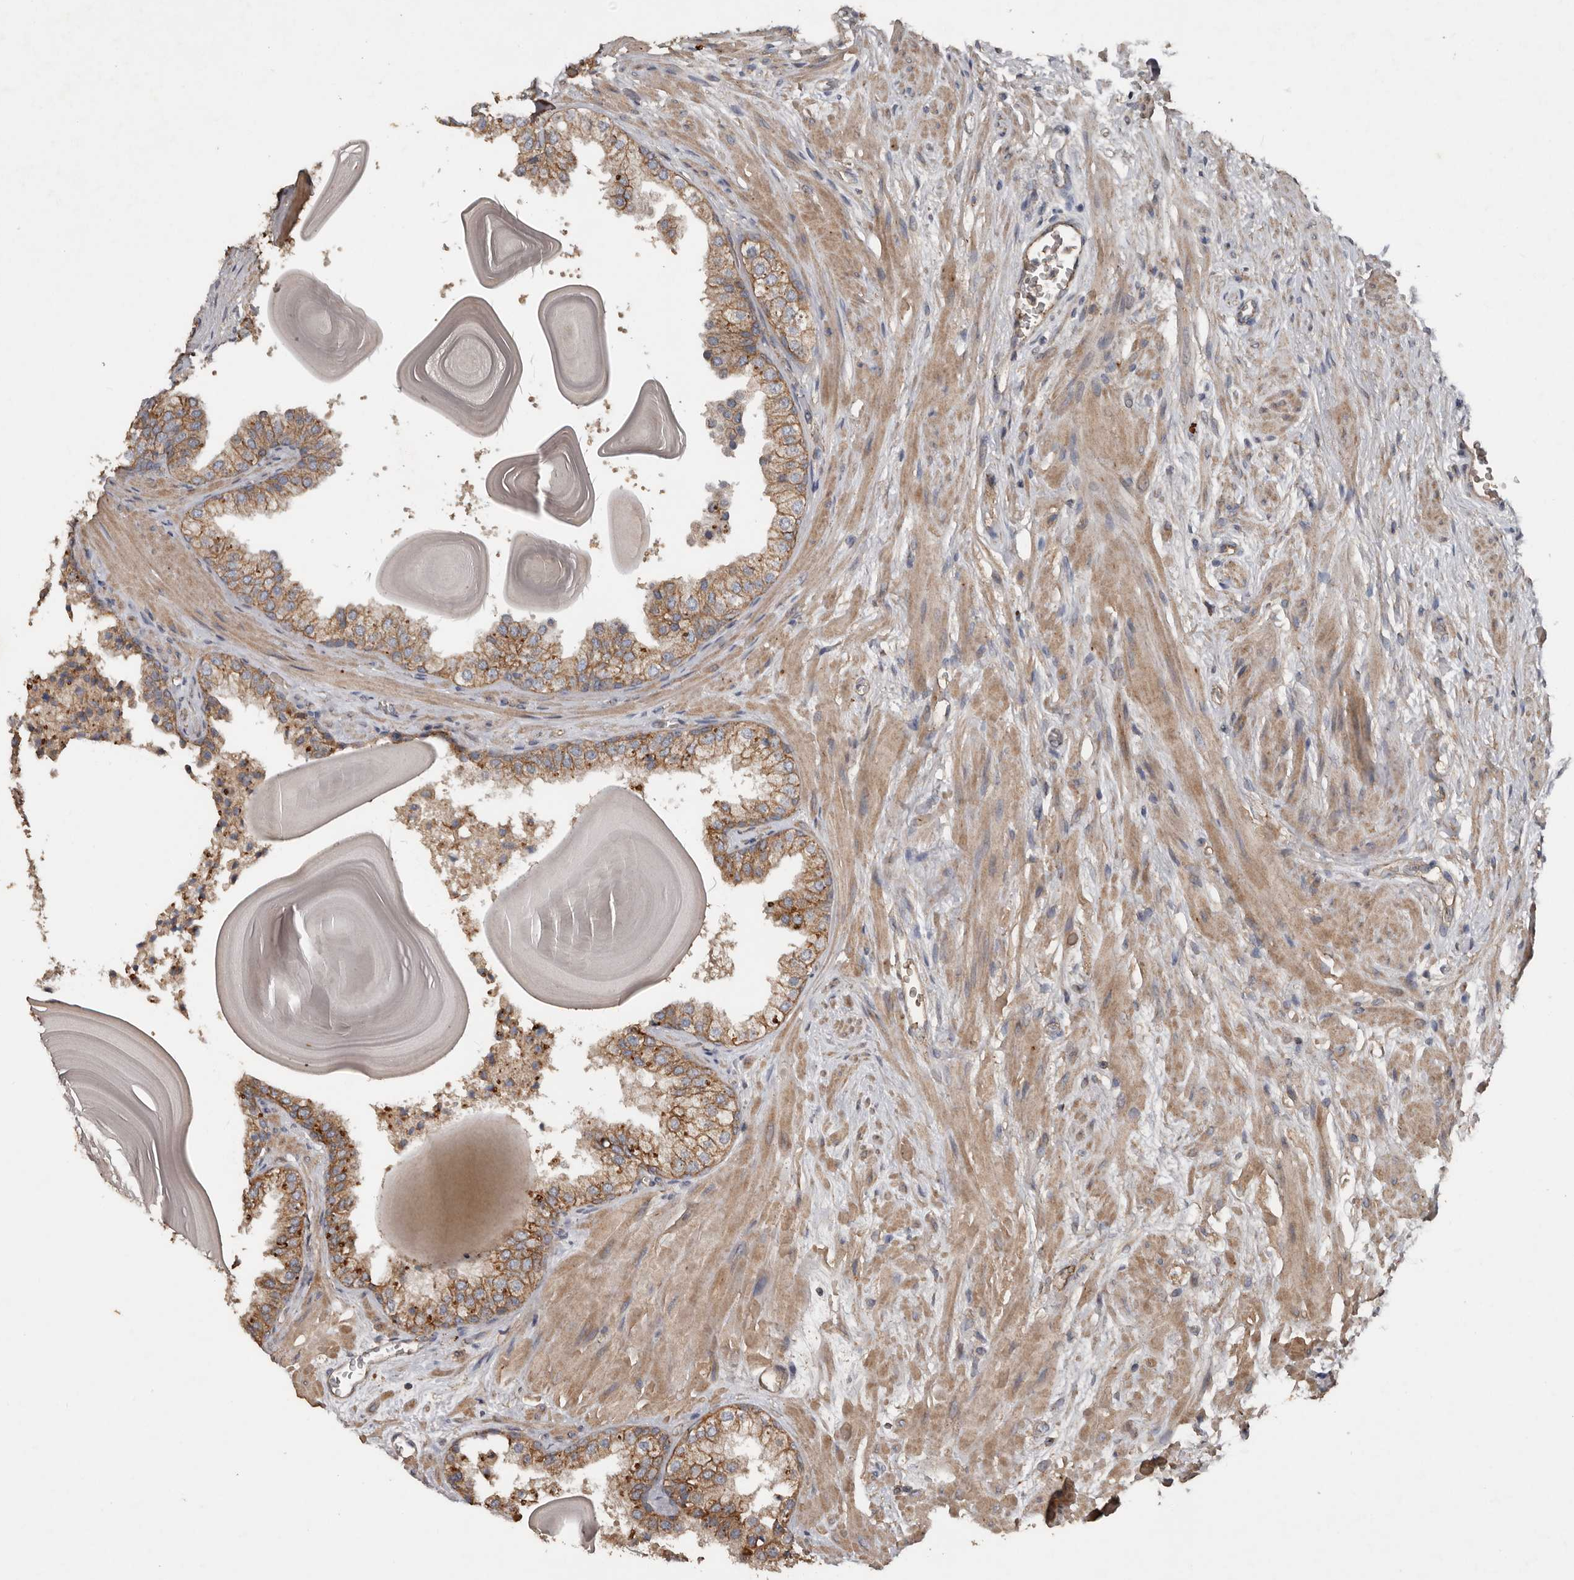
{"staining": {"intensity": "moderate", "quantity": "25%-75%", "location": "cytoplasmic/membranous"}, "tissue": "prostate", "cell_type": "Glandular cells", "image_type": "normal", "snomed": [{"axis": "morphology", "description": "Normal tissue, NOS"}, {"axis": "topography", "description": "Prostate"}], "caption": "High-magnification brightfield microscopy of normal prostate stained with DAB (brown) and counterstained with hematoxylin (blue). glandular cells exhibit moderate cytoplasmic/membranous expression is appreciated in about25%-75% of cells. The staining is performed using DAB brown chromogen to label protein expression. The nuclei are counter-stained blue using hematoxylin.", "gene": "HYAL4", "patient": {"sex": "male", "age": 48}}